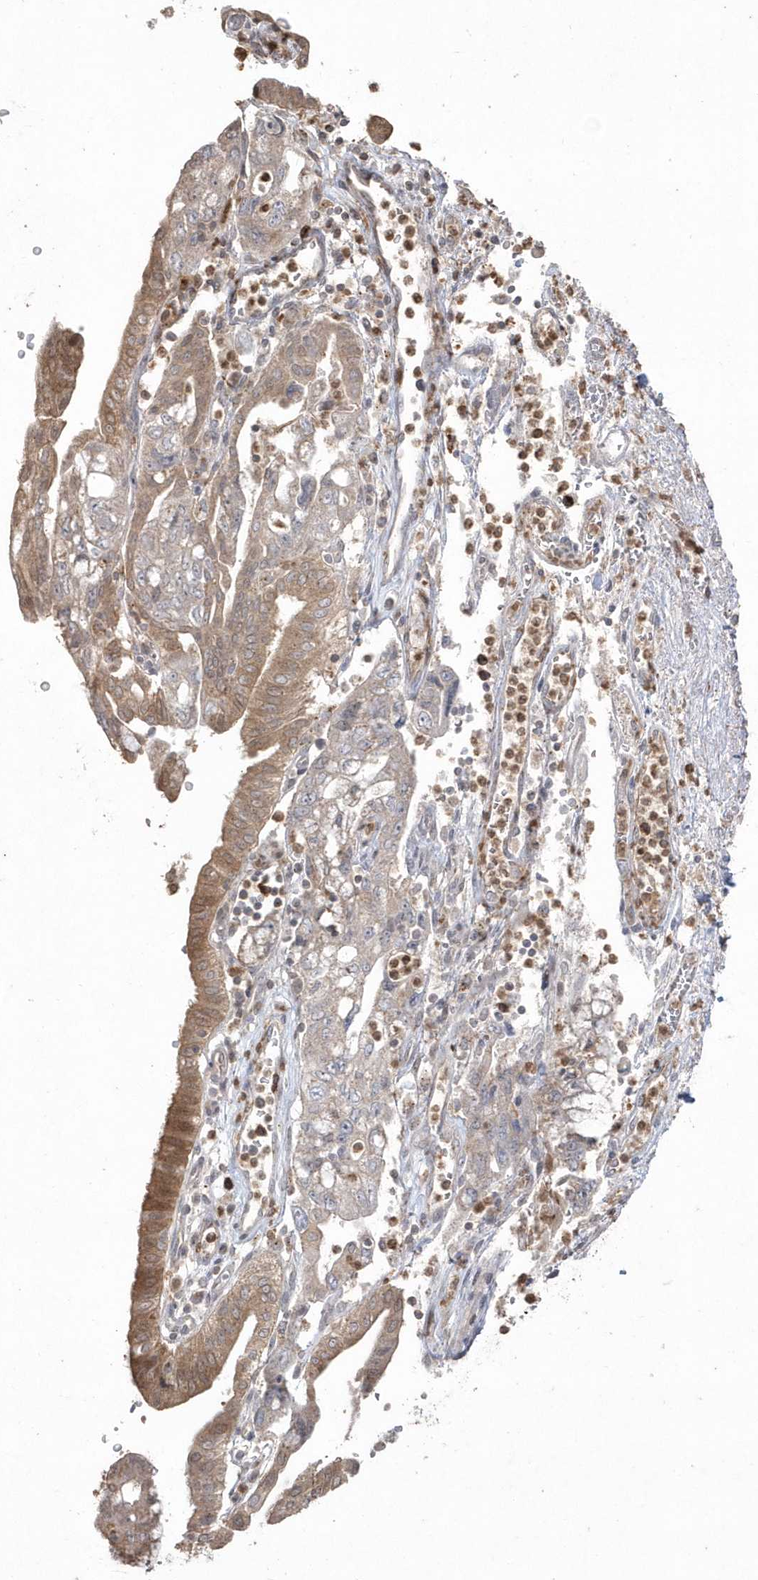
{"staining": {"intensity": "moderate", "quantity": ">75%", "location": "cytoplasmic/membranous"}, "tissue": "pancreatic cancer", "cell_type": "Tumor cells", "image_type": "cancer", "snomed": [{"axis": "morphology", "description": "Adenocarcinoma, NOS"}, {"axis": "topography", "description": "Pancreas"}], "caption": "This histopathology image reveals pancreatic cancer (adenocarcinoma) stained with immunohistochemistry to label a protein in brown. The cytoplasmic/membranous of tumor cells show moderate positivity for the protein. Nuclei are counter-stained blue.", "gene": "GEMIN6", "patient": {"sex": "female", "age": 73}}